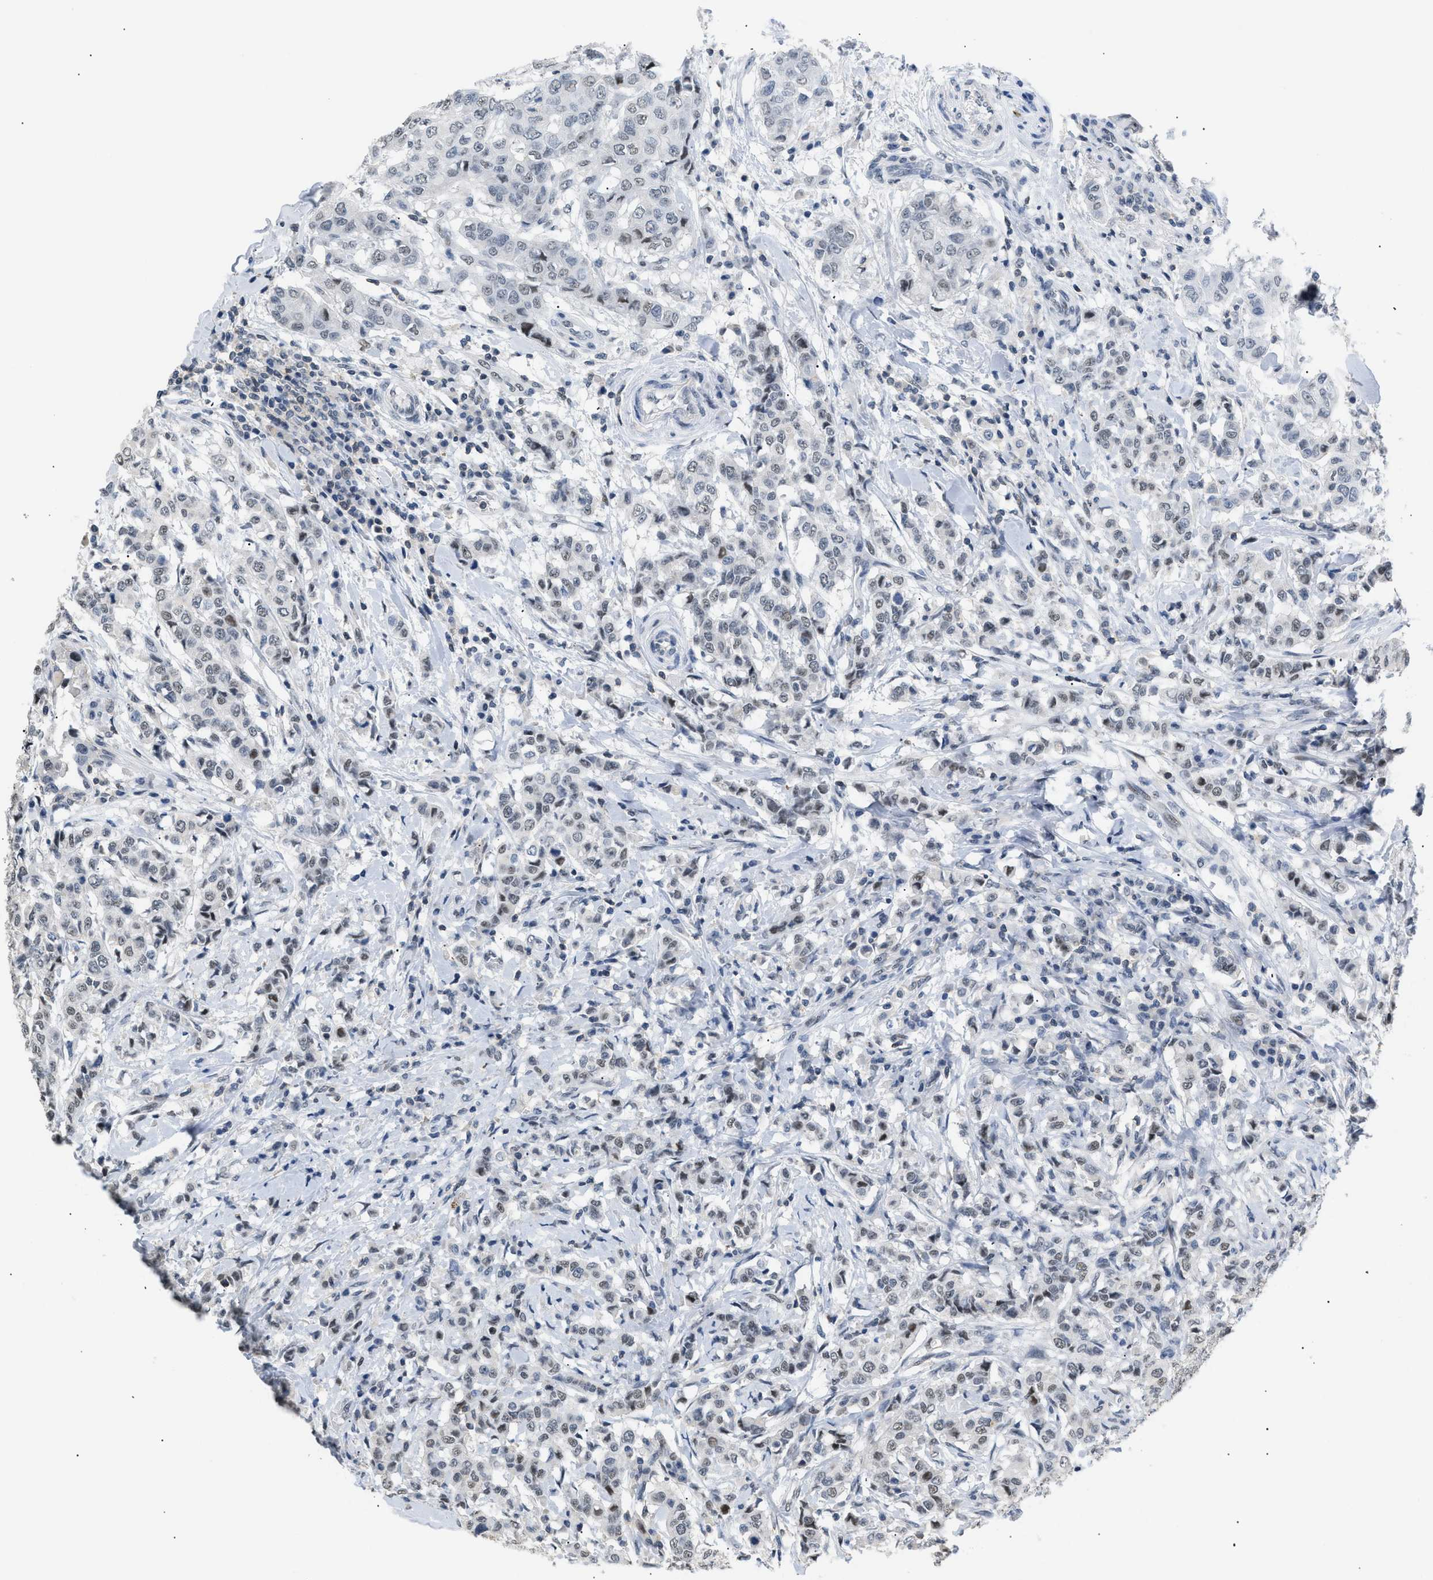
{"staining": {"intensity": "weak", "quantity": "<25%", "location": "nuclear"}, "tissue": "breast cancer", "cell_type": "Tumor cells", "image_type": "cancer", "snomed": [{"axis": "morphology", "description": "Duct carcinoma"}, {"axis": "topography", "description": "Breast"}], "caption": "A histopathology image of intraductal carcinoma (breast) stained for a protein displays no brown staining in tumor cells. (DAB (3,3'-diaminobenzidine) immunohistochemistry (IHC), high magnification).", "gene": "KCNC3", "patient": {"sex": "female", "age": 27}}